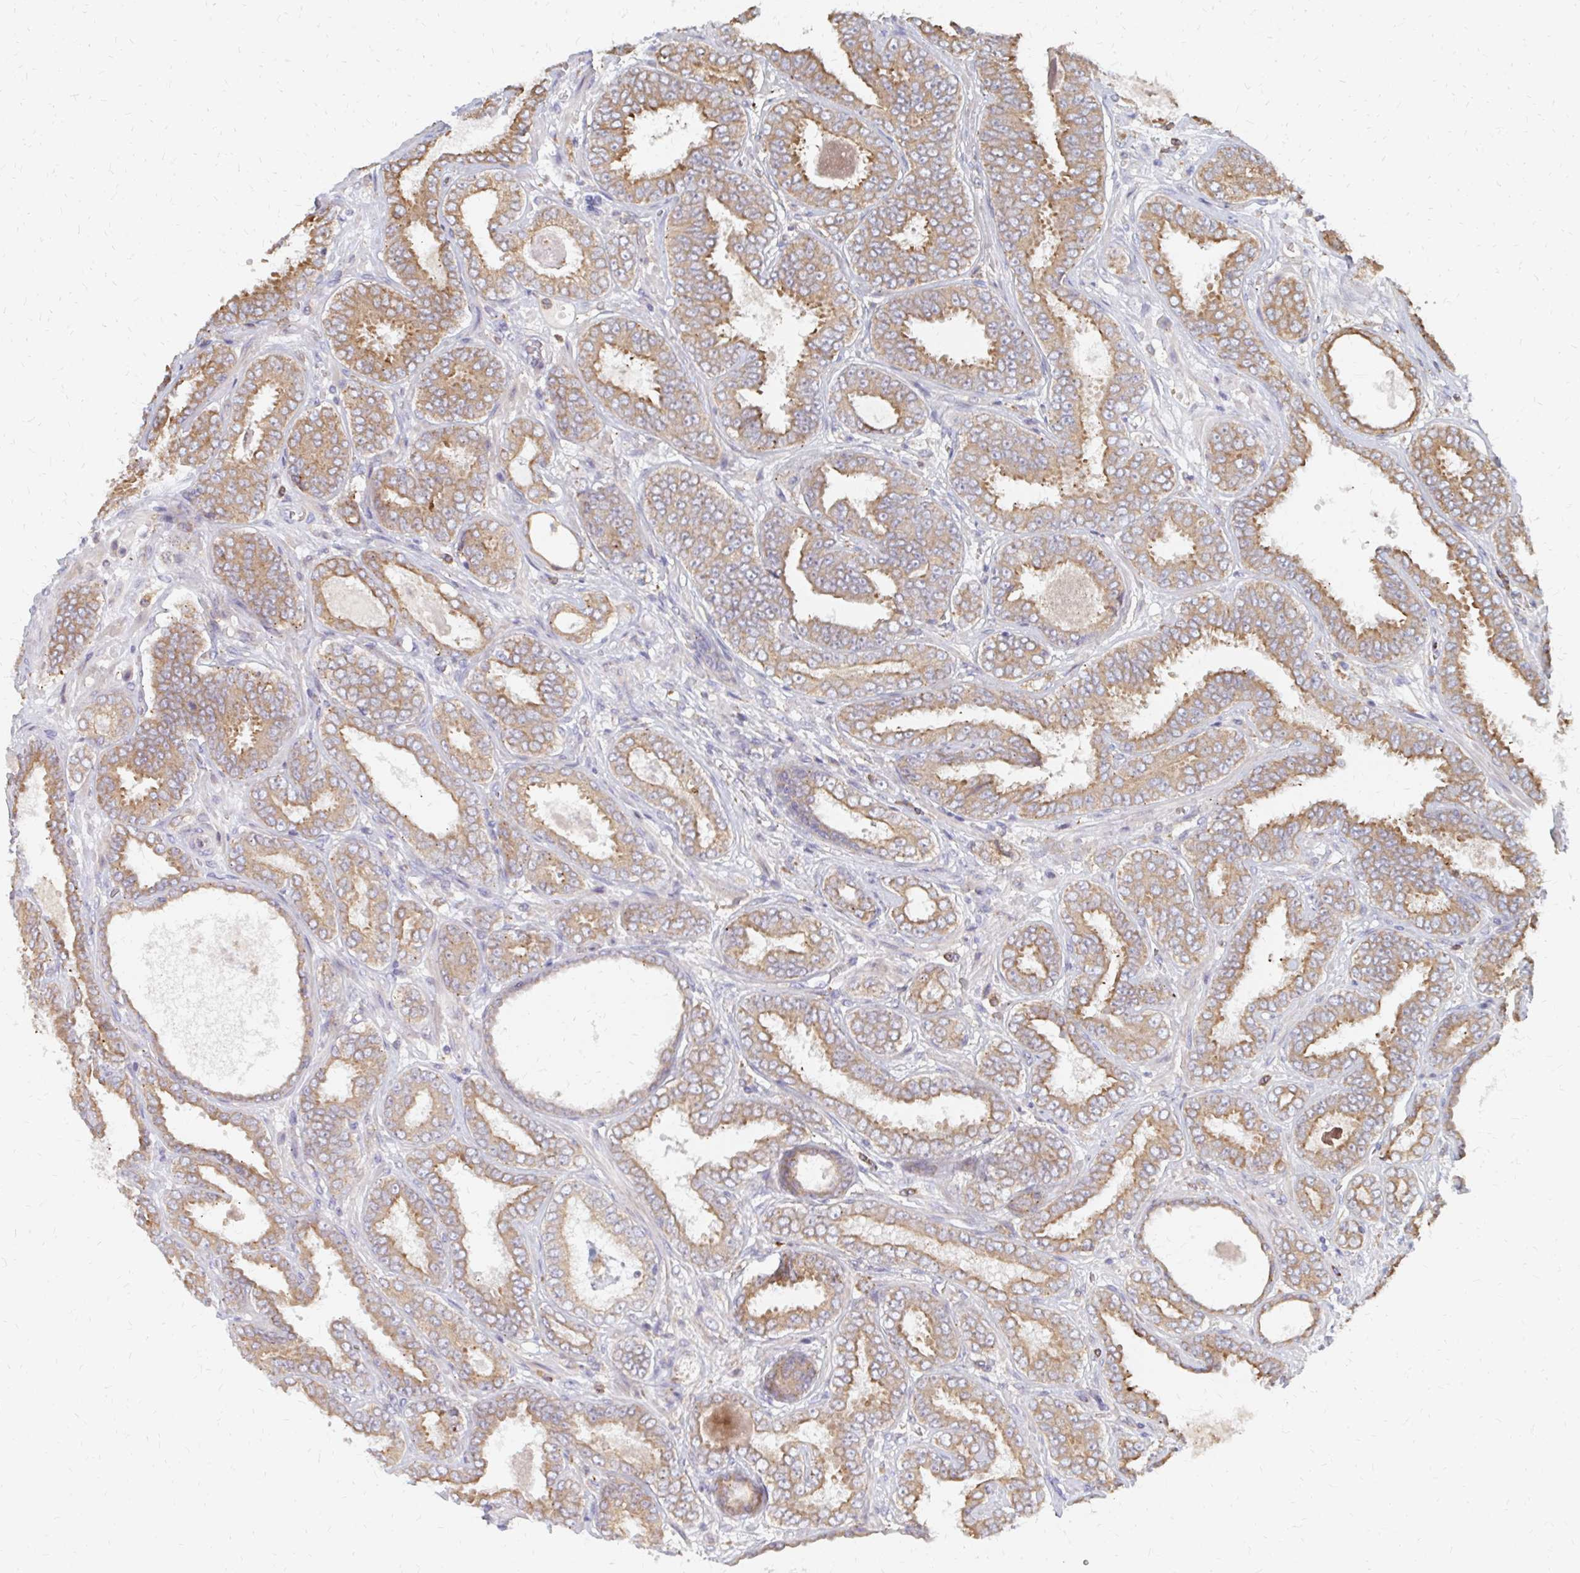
{"staining": {"intensity": "moderate", "quantity": ">75%", "location": "cytoplasmic/membranous"}, "tissue": "prostate cancer", "cell_type": "Tumor cells", "image_type": "cancer", "snomed": [{"axis": "morphology", "description": "Adenocarcinoma, High grade"}, {"axis": "topography", "description": "Prostate"}], "caption": "Immunohistochemistry (IHC) of prostate adenocarcinoma (high-grade) shows medium levels of moderate cytoplasmic/membranous expression in about >75% of tumor cells. (brown staining indicates protein expression, while blue staining denotes nuclei).", "gene": "PPP1R13L", "patient": {"sex": "male", "age": 72}}